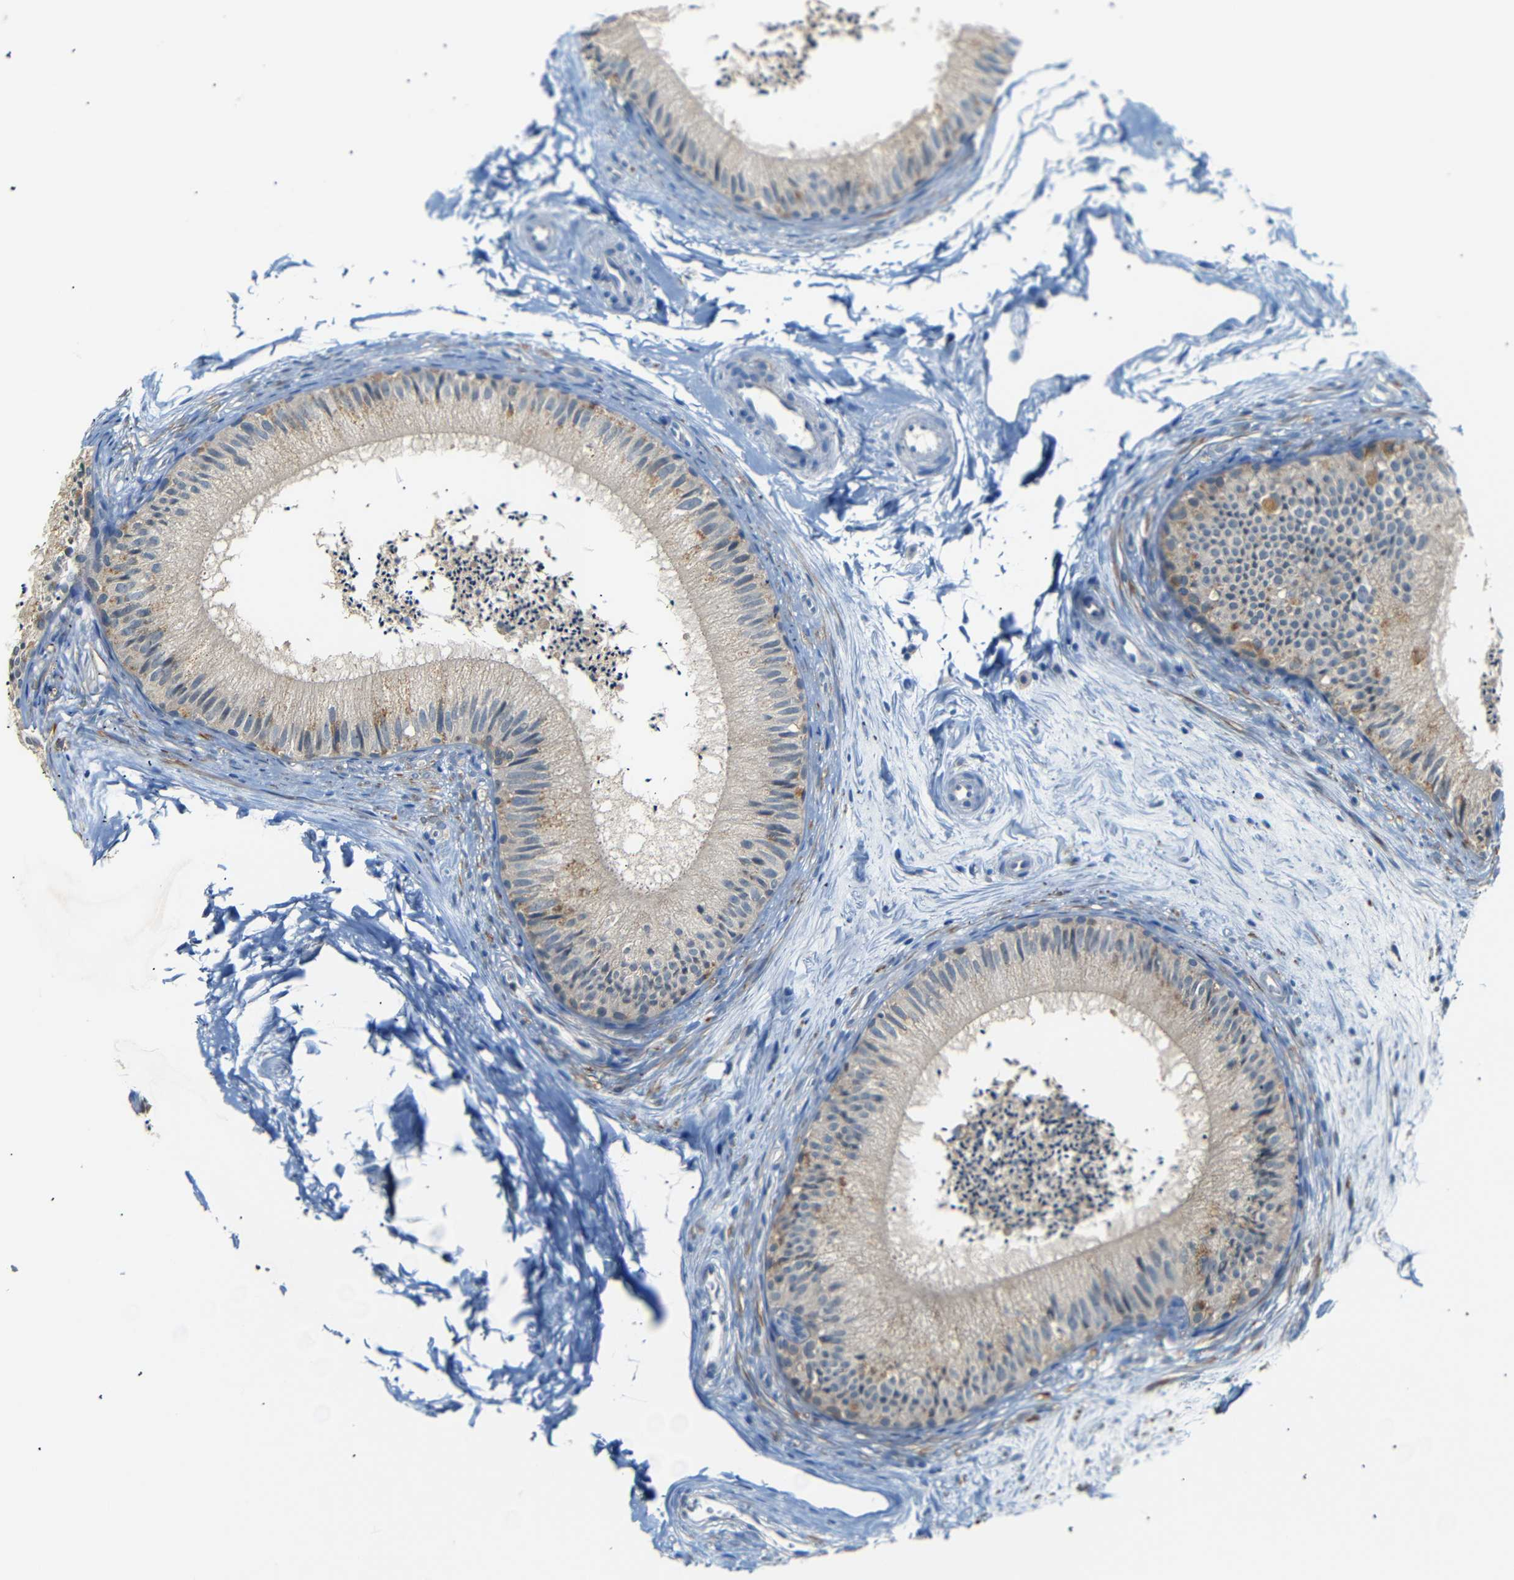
{"staining": {"intensity": "moderate", "quantity": "25%-75%", "location": "cytoplasmic/membranous"}, "tissue": "epididymis", "cell_type": "Glandular cells", "image_type": "normal", "snomed": [{"axis": "morphology", "description": "Normal tissue, NOS"}, {"axis": "topography", "description": "Epididymis"}], "caption": "Brown immunohistochemical staining in unremarkable epididymis displays moderate cytoplasmic/membranous positivity in about 25%-75% of glandular cells. The staining was performed using DAB (3,3'-diaminobenzidine), with brown indicating positive protein expression. Nuclei are stained blue with hematoxylin.", "gene": "SFN", "patient": {"sex": "male", "age": 56}}